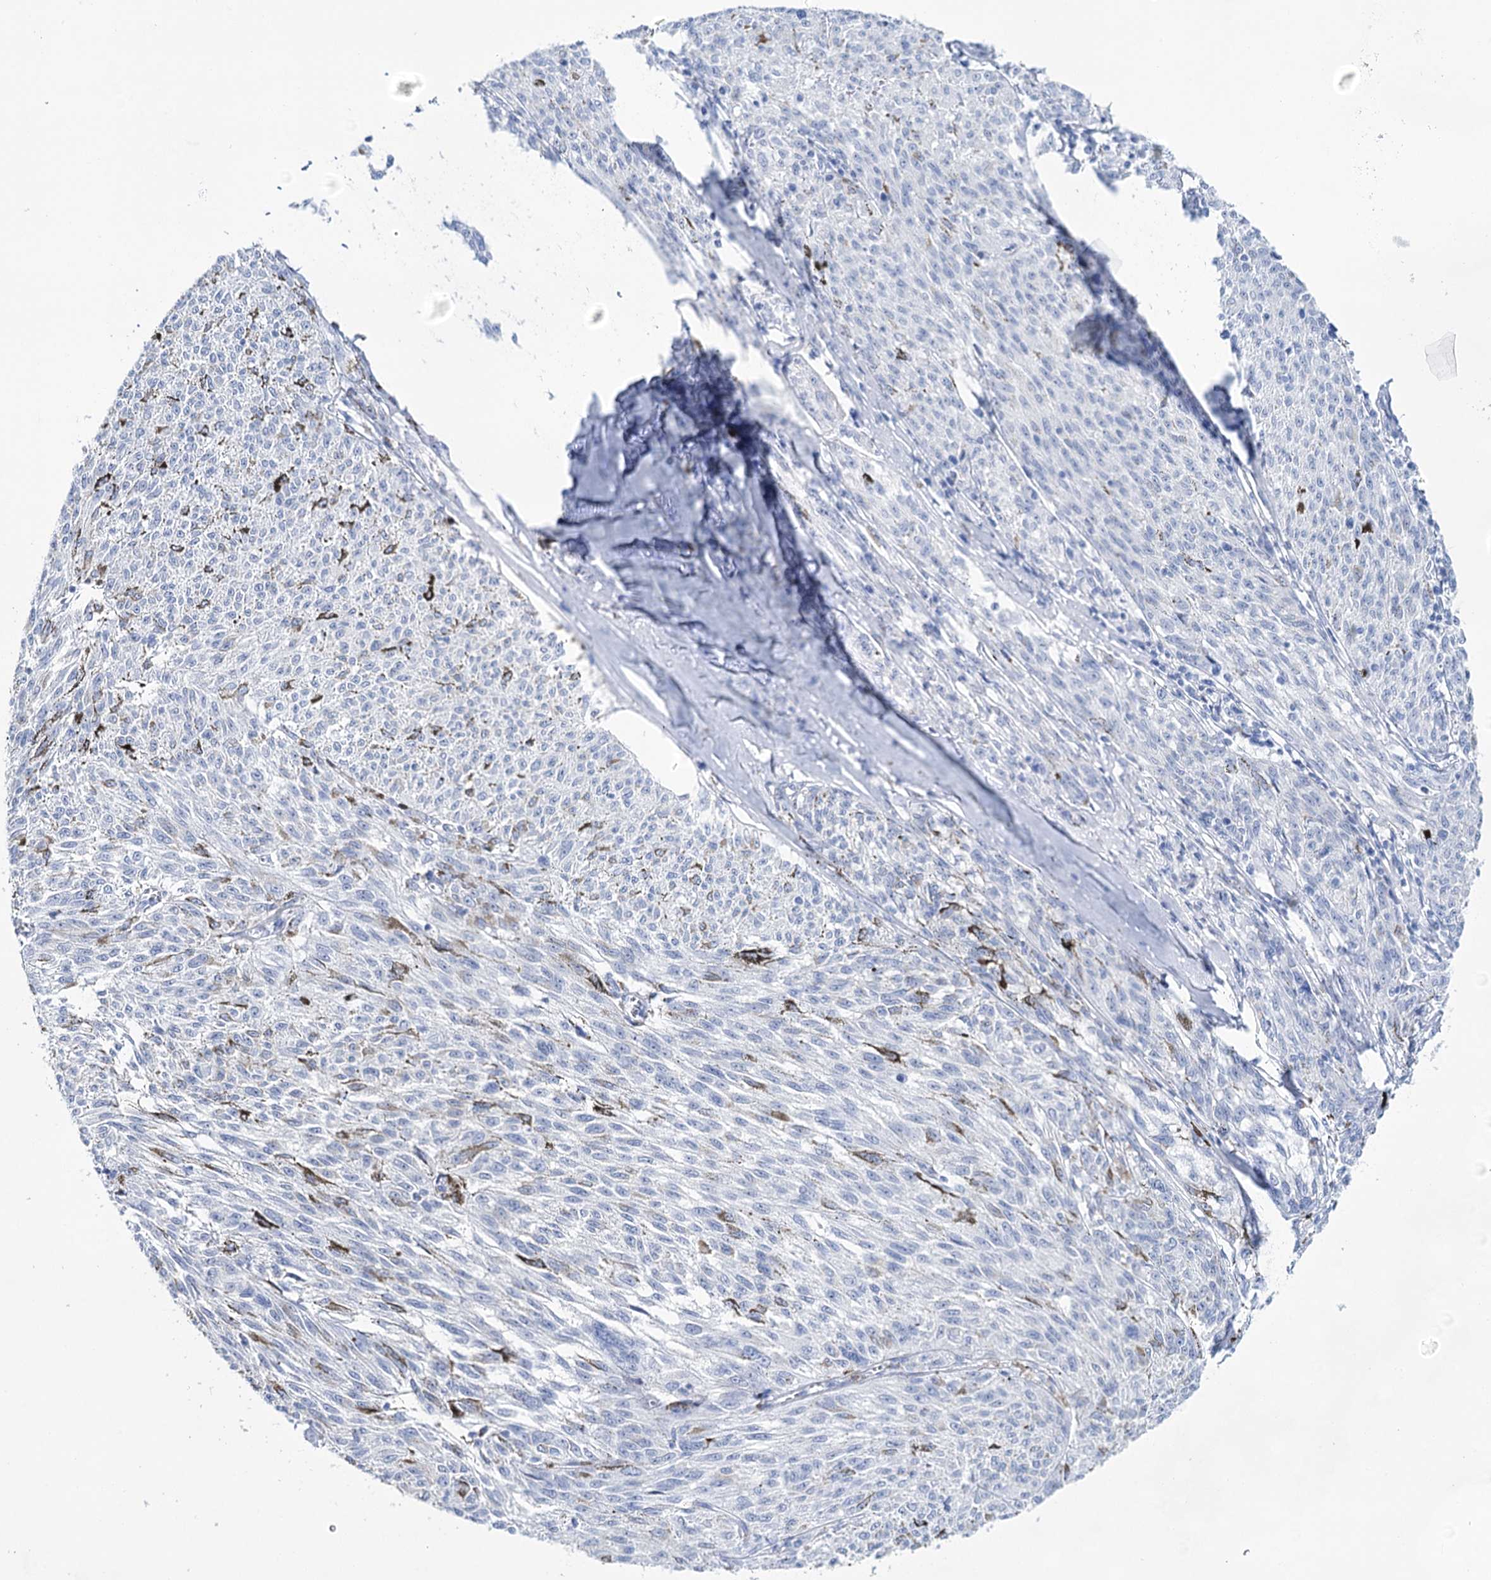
{"staining": {"intensity": "negative", "quantity": "none", "location": "none"}, "tissue": "melanoma", "cell_type": "Tumor cells", "image_type": "cancer", "snomed": [{"axis": "morphology", "description": "Malignant melanoma, NOS"}, {"axis": "topography", "description": "Skin"}], "caption": "Malignant melanoma stained for a protein using immunohistochemistry shows no staining tumor cells.", "gene": "LALBA", "patient": {"sex": "female", "age": 72}}